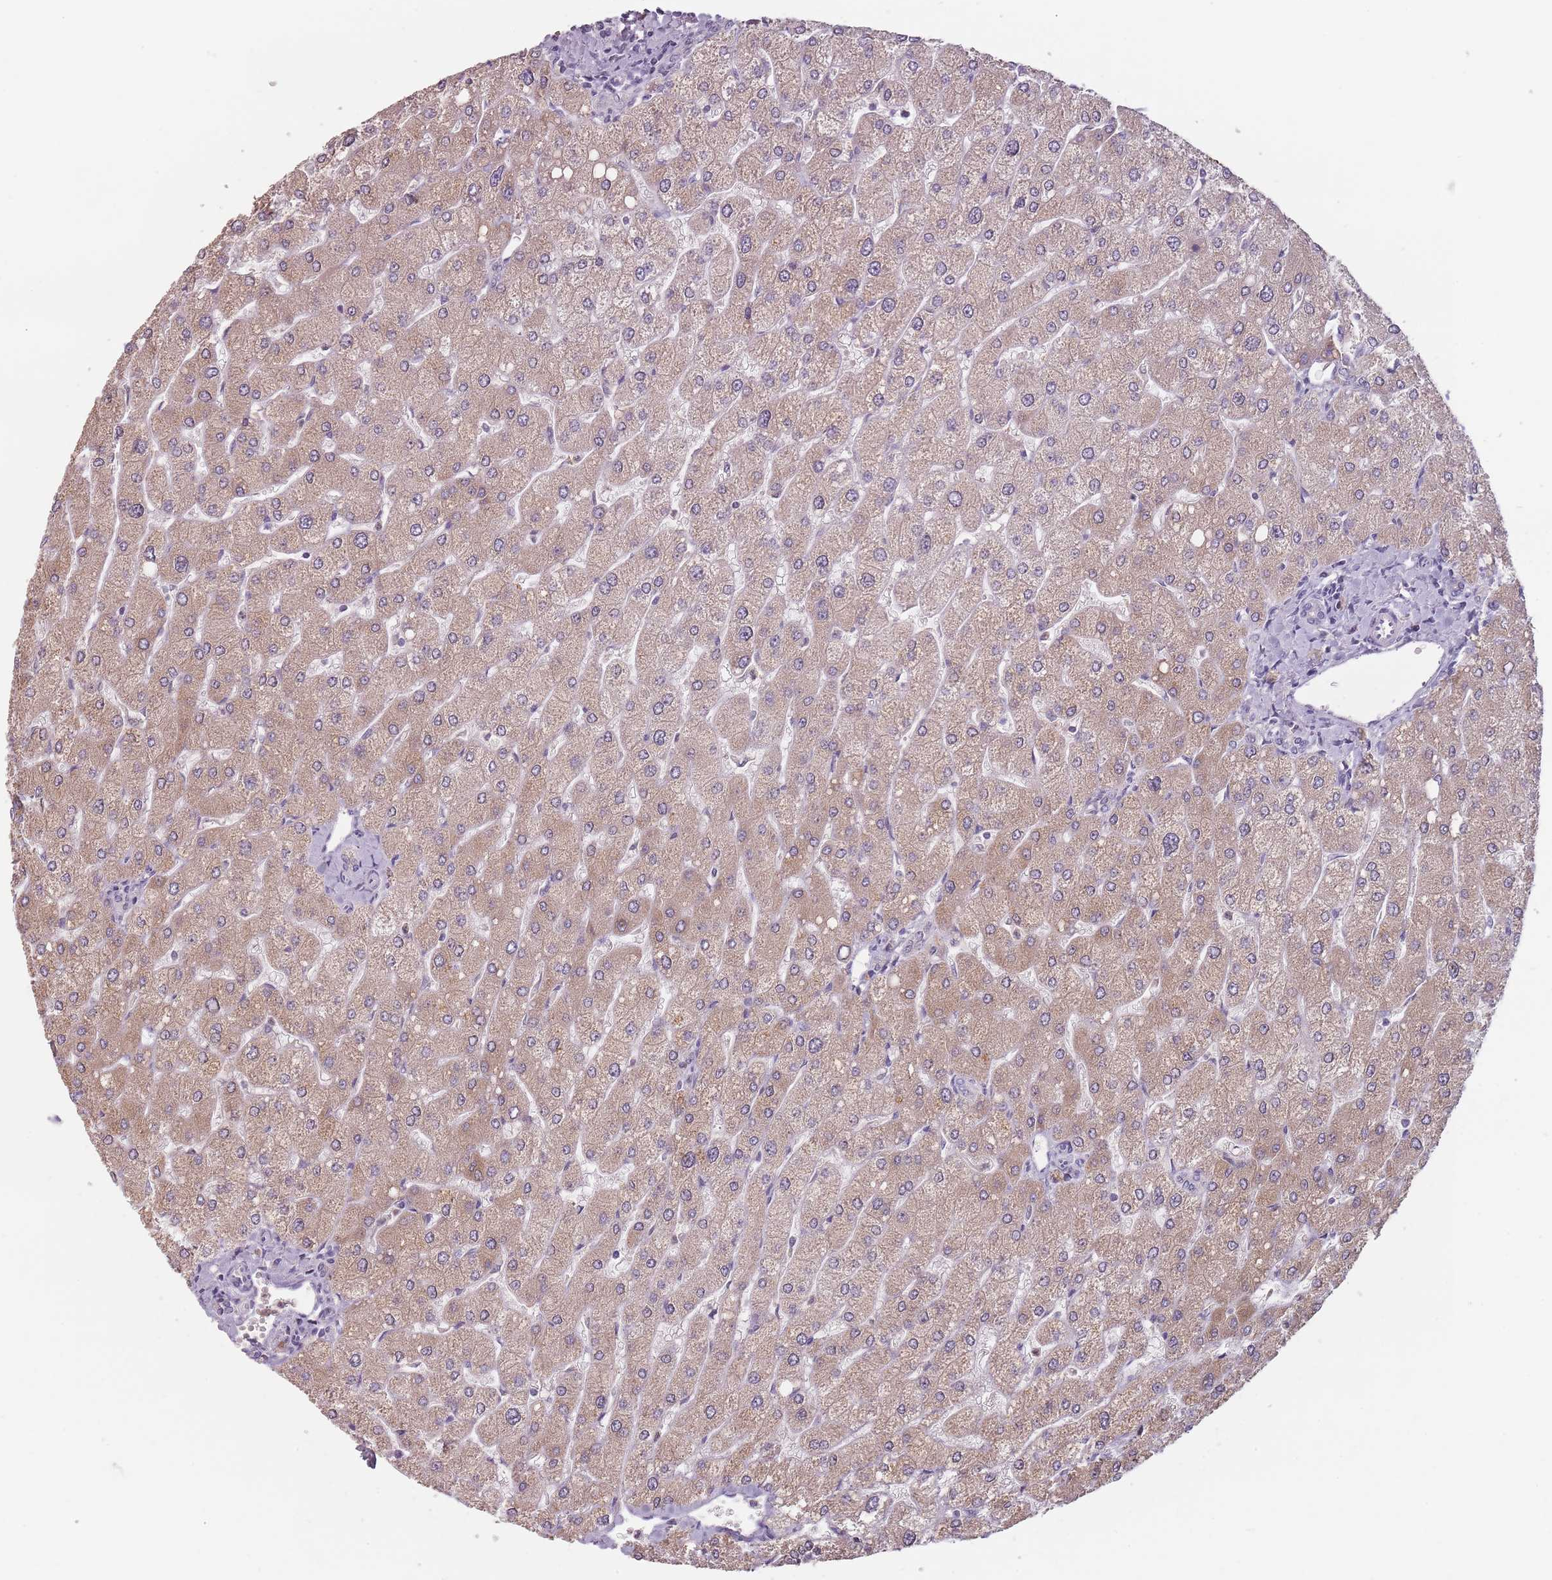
{"staining": {"intensity": "negative", "quantity": "none", "location": "none"}, "tissue": "liver", "cell_type": "Cholangiocytes", "image_type": "normal", "snomed": [{"axis": "morphology", "description": "Normal tissue, NOS"}, {"axis": "topography", "description": "Liver"}], "caption": "Cholangiocytes show no significant positivity in normal liver. (Stains: DAB (3,3'-diaminobenzidine) immunohistochemistry (IHC) with hematoxylin counter stain, Microscopy: brightfield microscopy at high magnification).", "gene": "RPS9", "patient": {"sex": "male", "age": 55}}